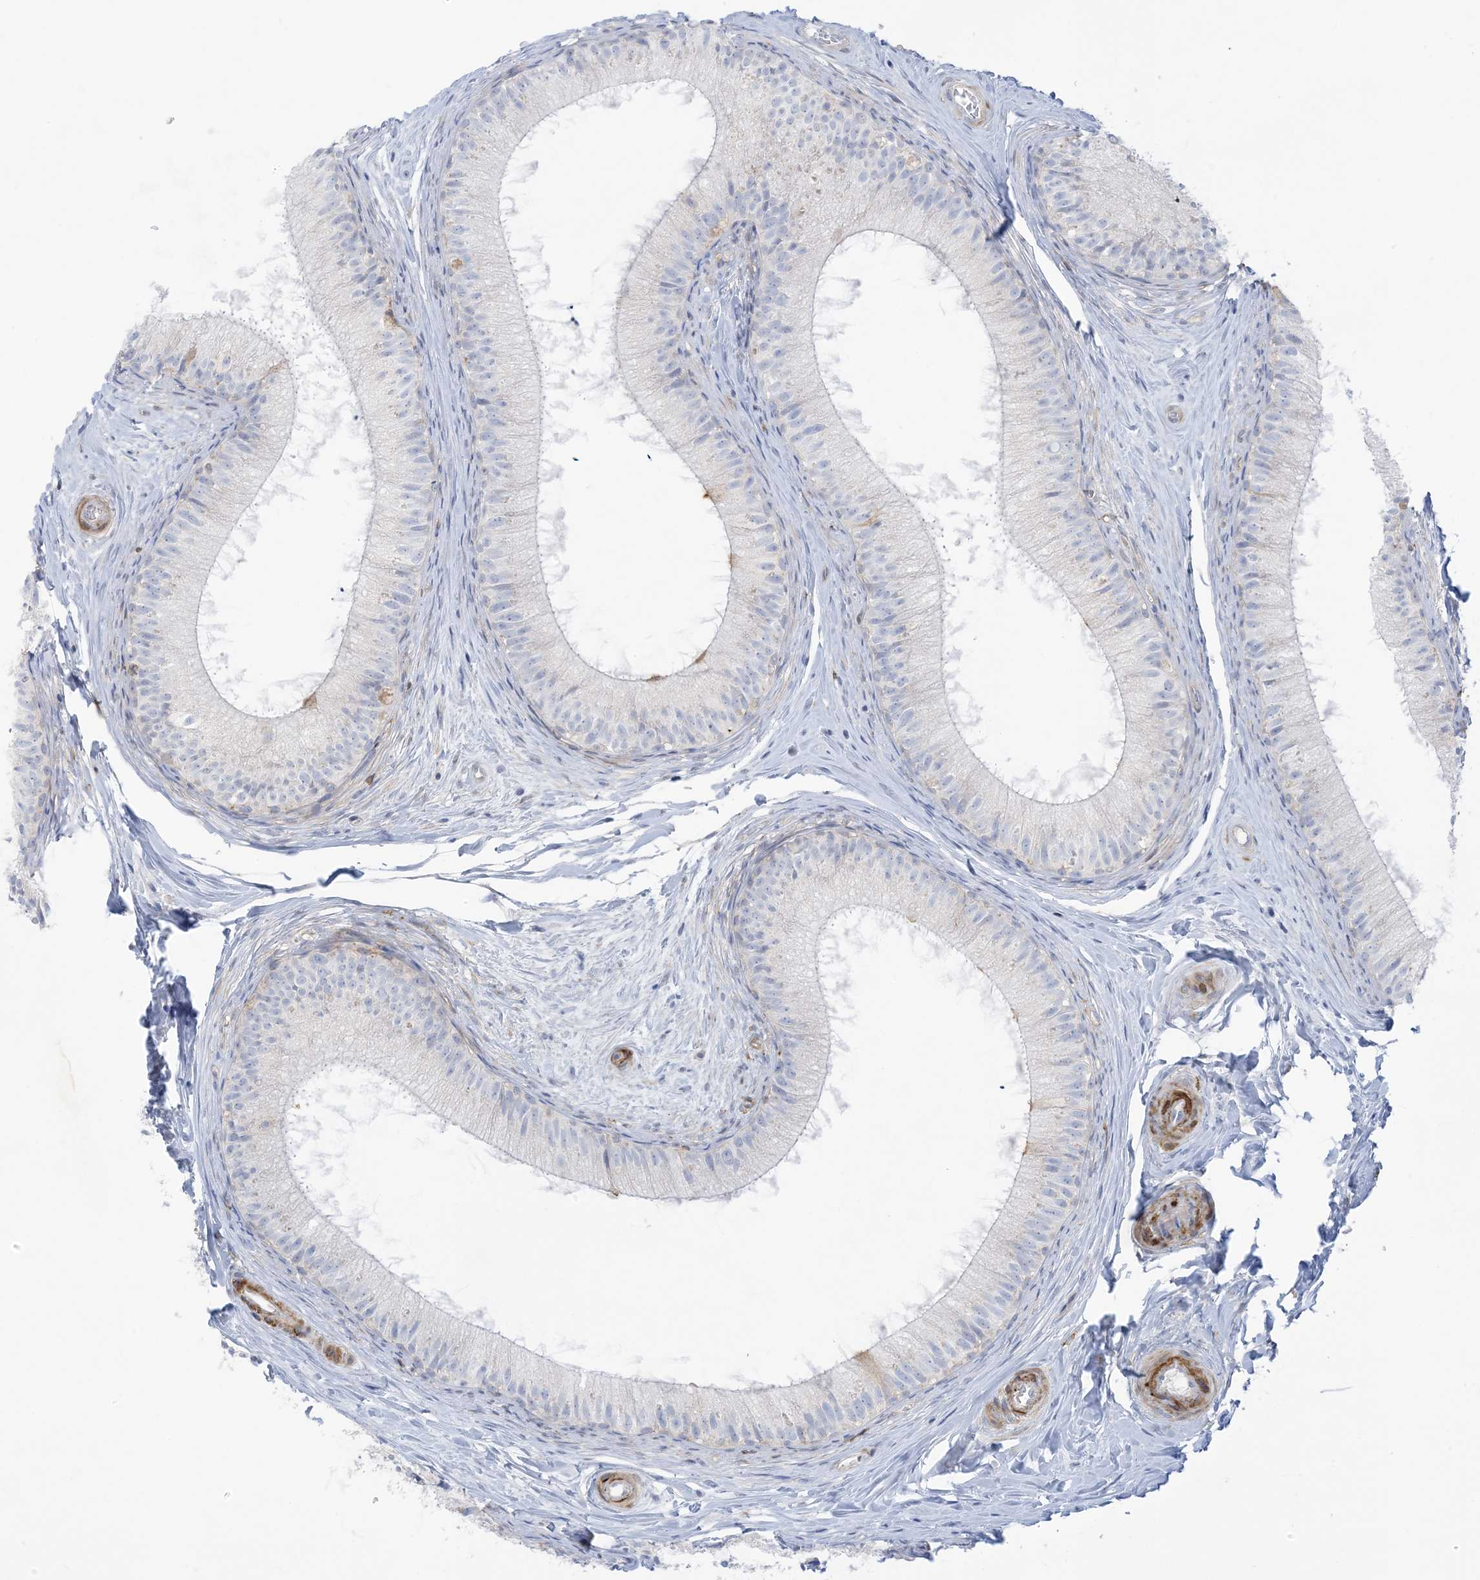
{"staining": {"intensity": "negative", "quantity": "none", "location": "none"}, "tissue": "epididymis", "cell_type": "Glandular cells", "image_type": "normal", "snomed": [{"axis": "morphology", "description": "Normal tissue, NOS"}, {"axis": "topography", "description": "Epididymis"}], "caption": "Immunohistochemistry of unremarkable human epididymis shows no expression in glandular cells.", "gene": "ICMT", "patient": {"sex": "male", "age": 34}}